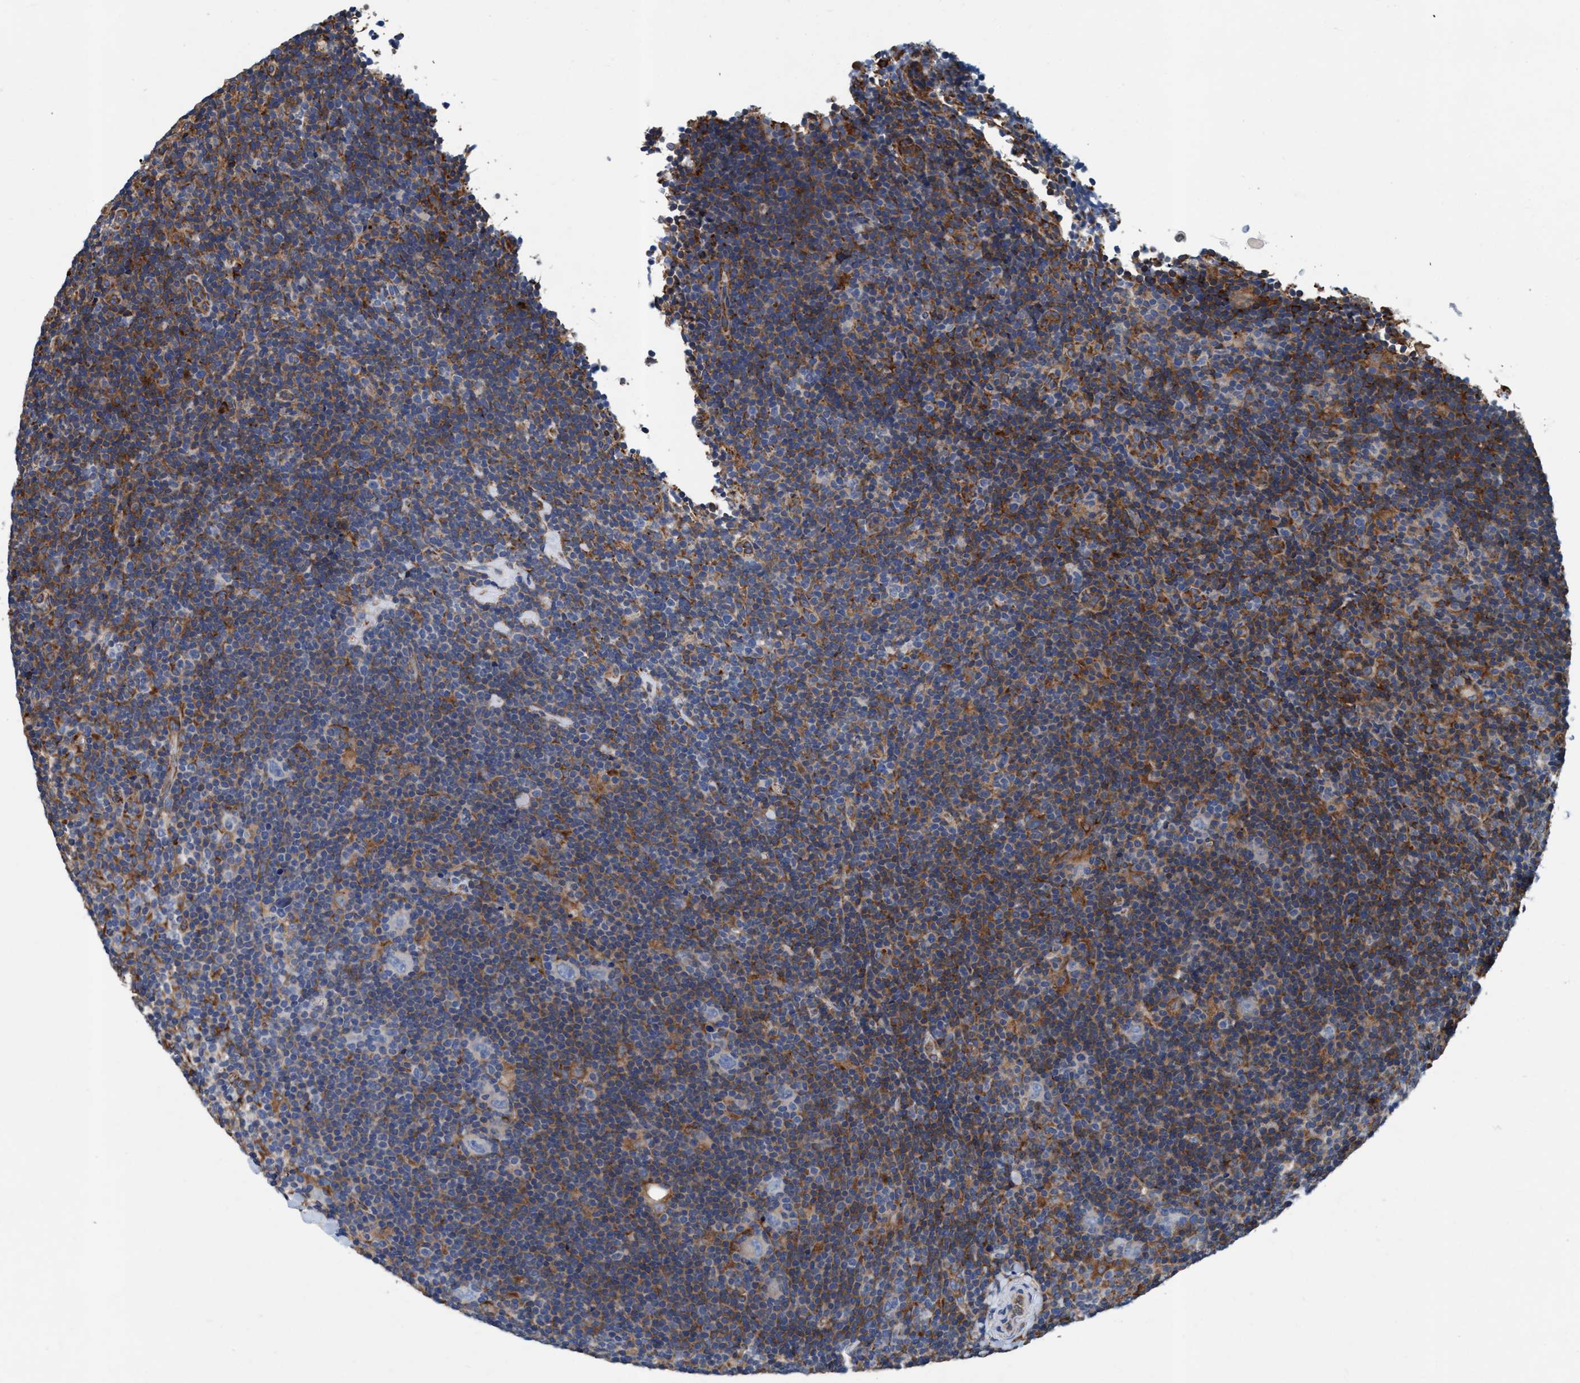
{"staining": {"intensity": "negative", "quantity": "none", "location": "none"}, "tissue": "lymphoma", "cell_type": "Tumor cells", "image_type": "cancer", "snomed": [{"axis": "morphology", "description": "Hodgkin's disease, NOS"}, {"axis": "topography", "description": "Lymph node"}], "caption": "DAB (3,3'-diaminobenzidine) immunohistochemical staining of human lymphoma demonstrates no significant positivity in tumor cells. (DAB (3,3'-diaminobenzidine) immunohistochemistry with hematoxylin counter stain).", "gene": "ENDOG", "patient": {"sex": "female", "age": 57}}